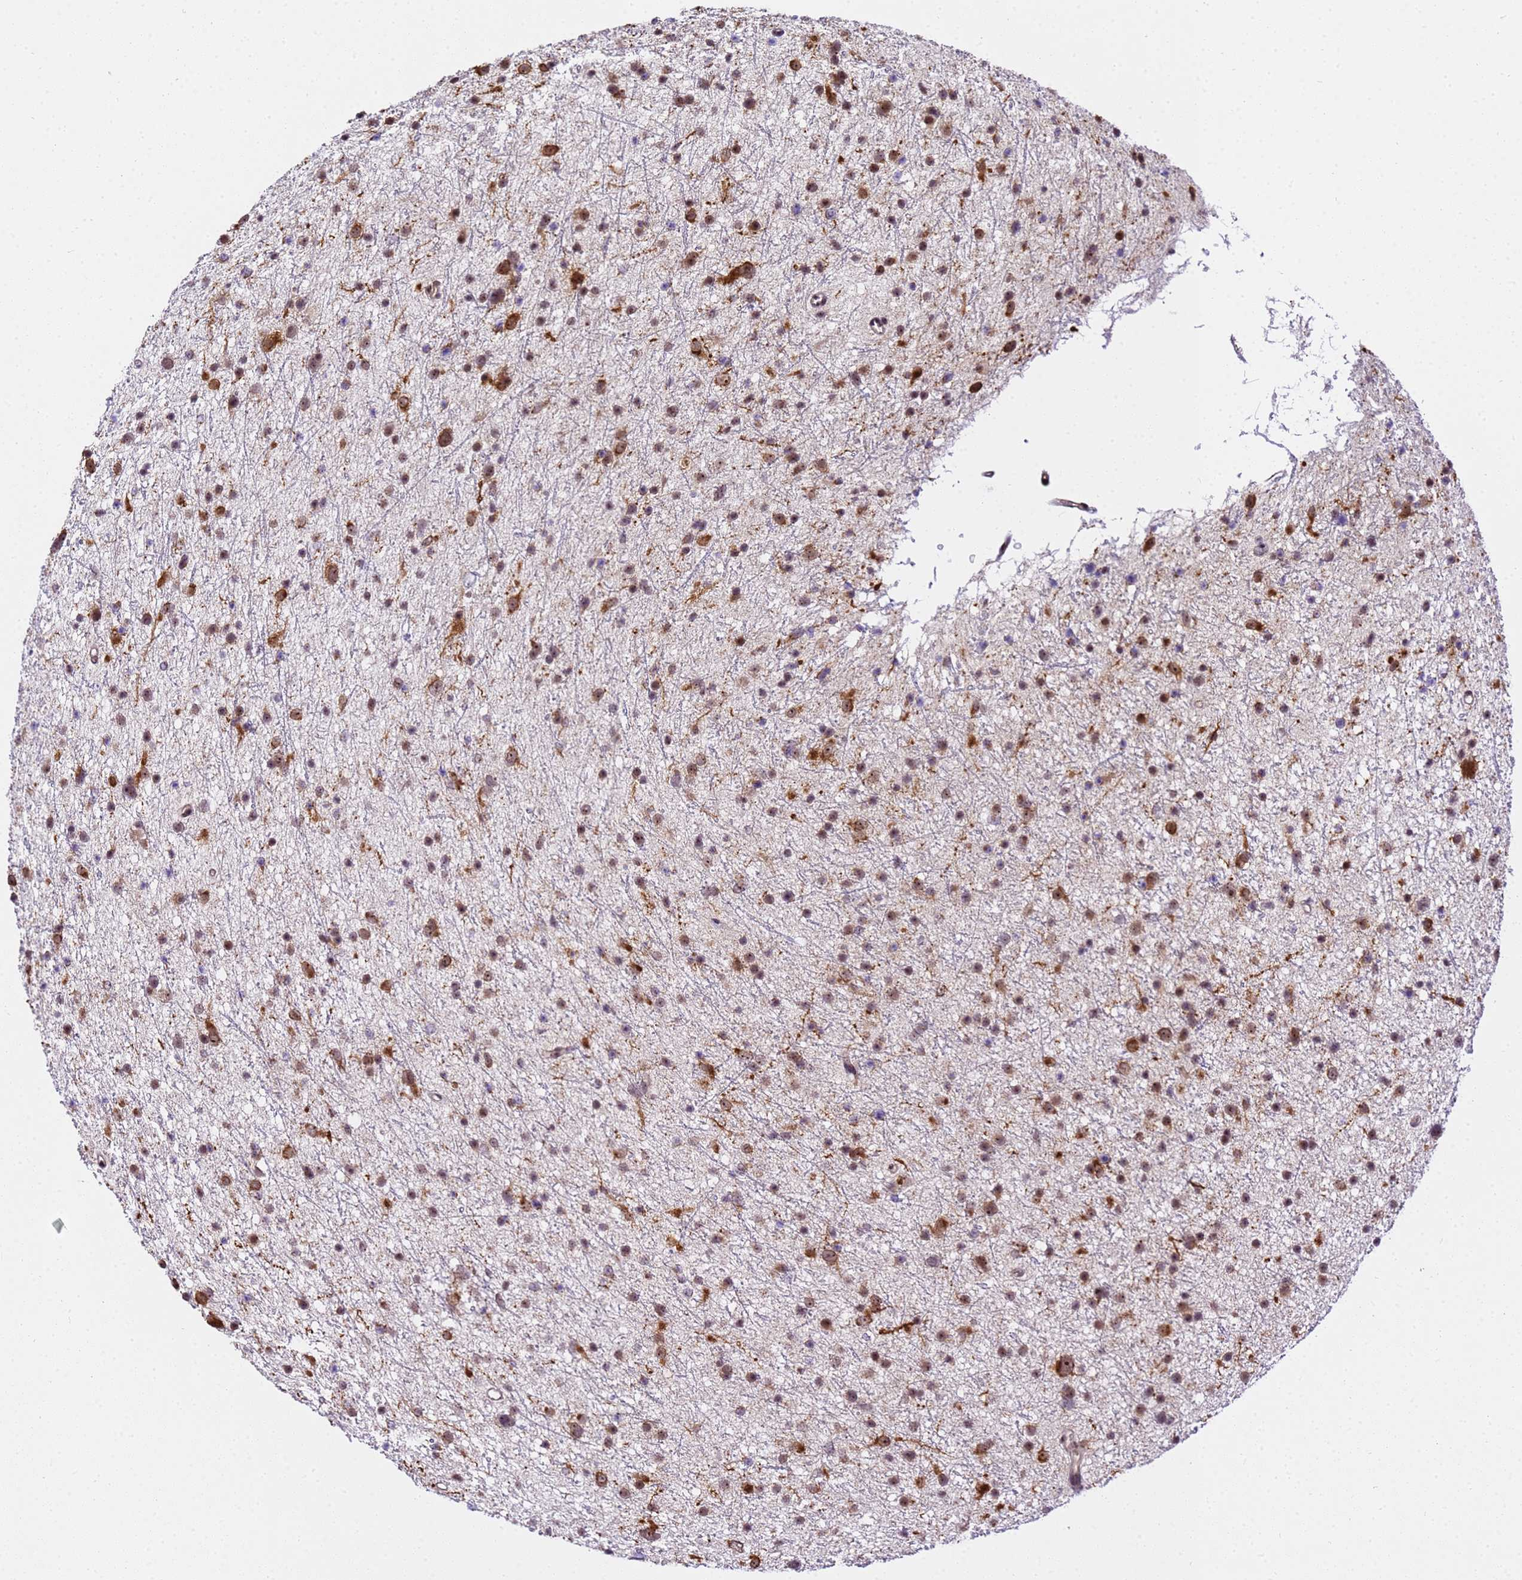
{"staining": {"intensity": "moderate", "quantity": "<25%", "location": "cytoplasmic/membranous,nuclear"}, "tissue": "glioma", "cell_type": "Tumor cells", "image_type": "cancer", "snomed": [{"axis": "morphology", "description": "Glioma, malignant, Low grade"}, {"axis": "topography", "description": "Cerebral cortex"}], "caption": "An immunohistochemistry histopathology image of tumor tissue is shown. Protein staining in brown highlights moderate cytoplasmic/membranous and nuclear positivity in glioma within tumor cells.", "gene": "SLX4IP", "patient": {"sex": "female", "age": 39}}